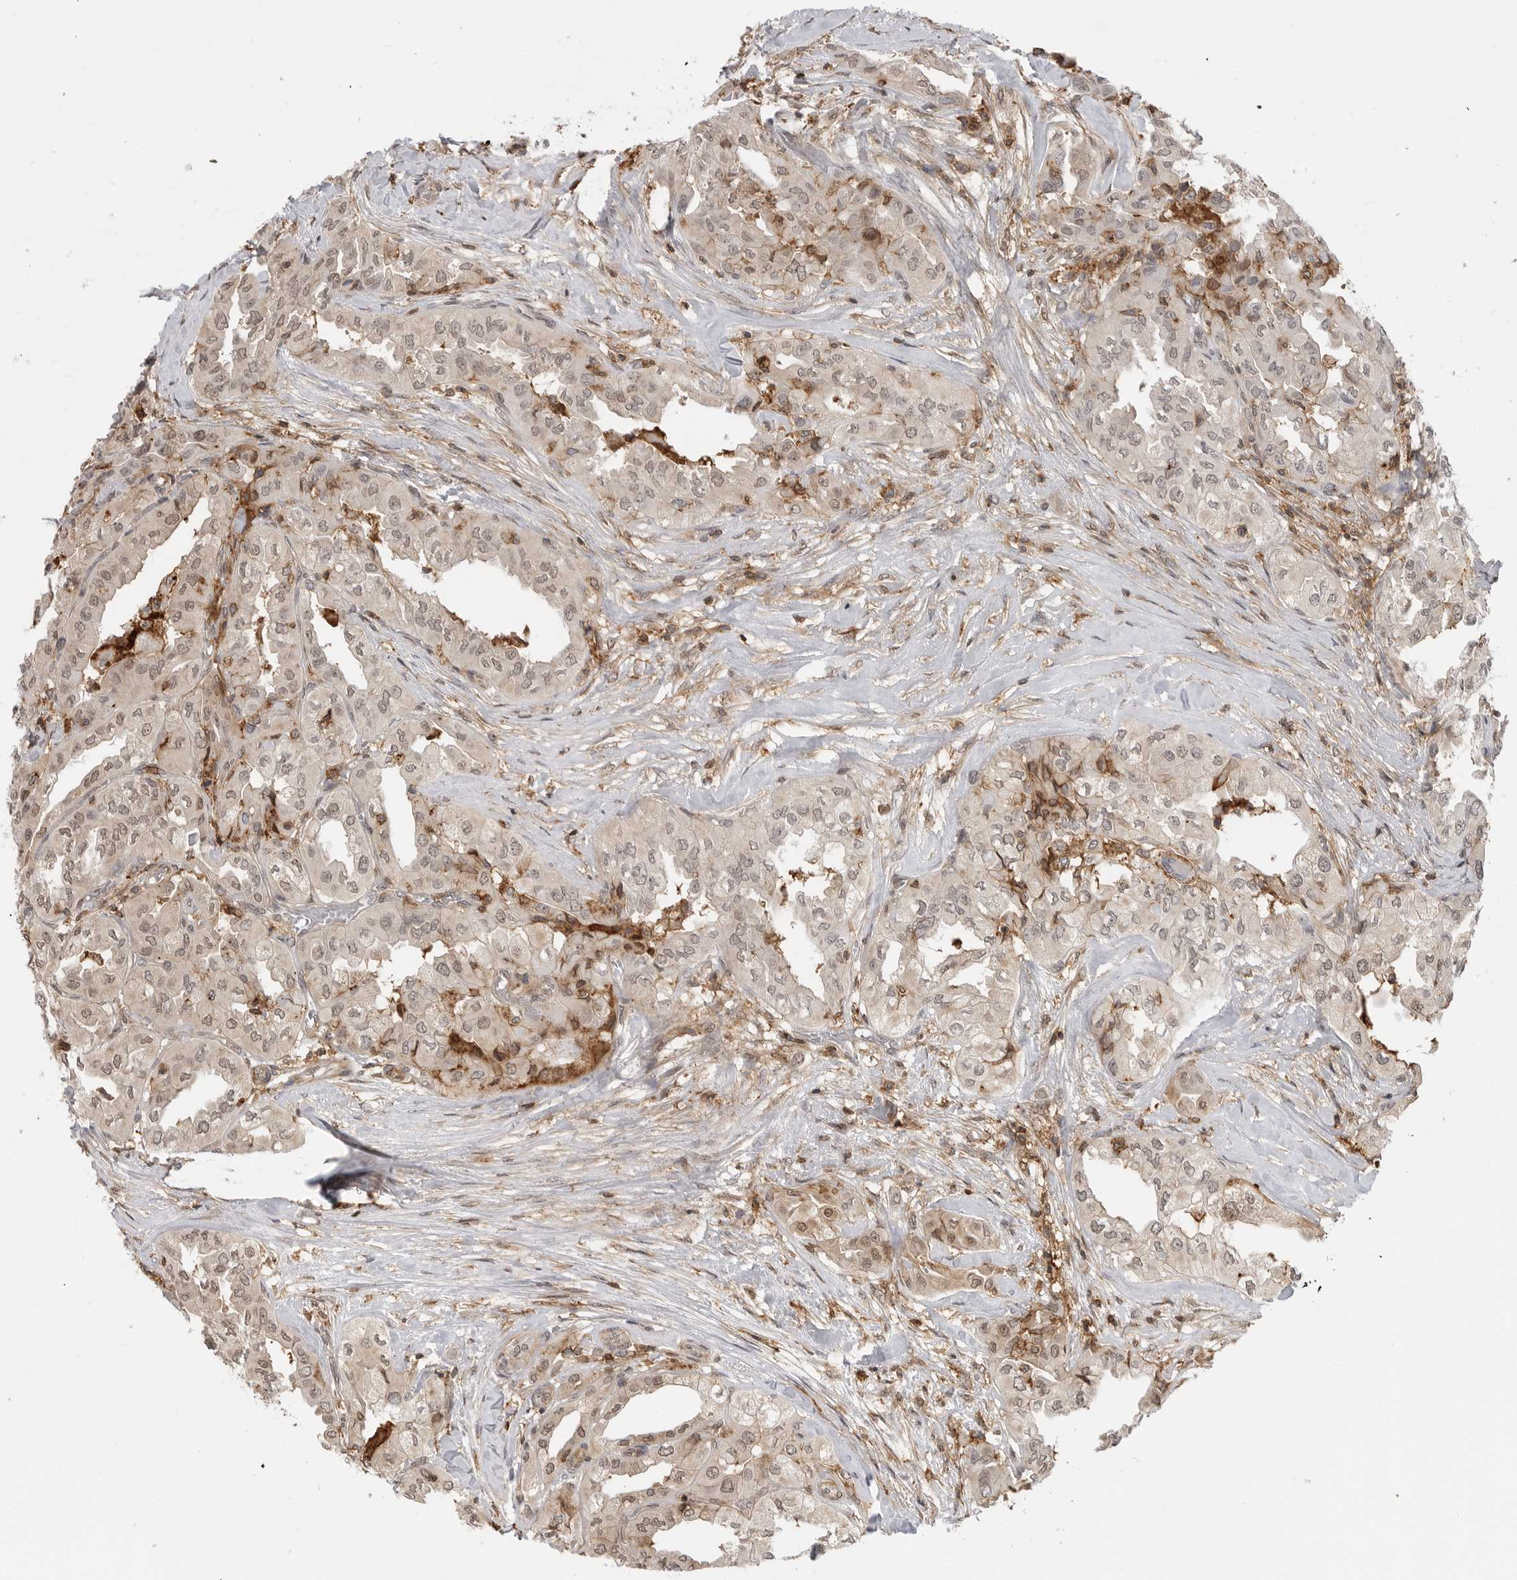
{"staining": {"intensity": "weak", "quantity": ">75%", "location": "nuclear"}, "tissue": "thyroid cancer", "cell_type": "Tumor cells", "image_type": "cancer", "snomed": [{"axis": "morphology", "description": "Papillary adenocarcinoma, NOS"}, {"axis": "topography", "description": "Thyroid gland"}], "caption": "Thyroid cancer stained with immunohistochemistry demonstrates weak nuclear staining in about >75% of tumor cells.", "gene": "ANXA11", "patient": {"sex": "female", "age": 59}}